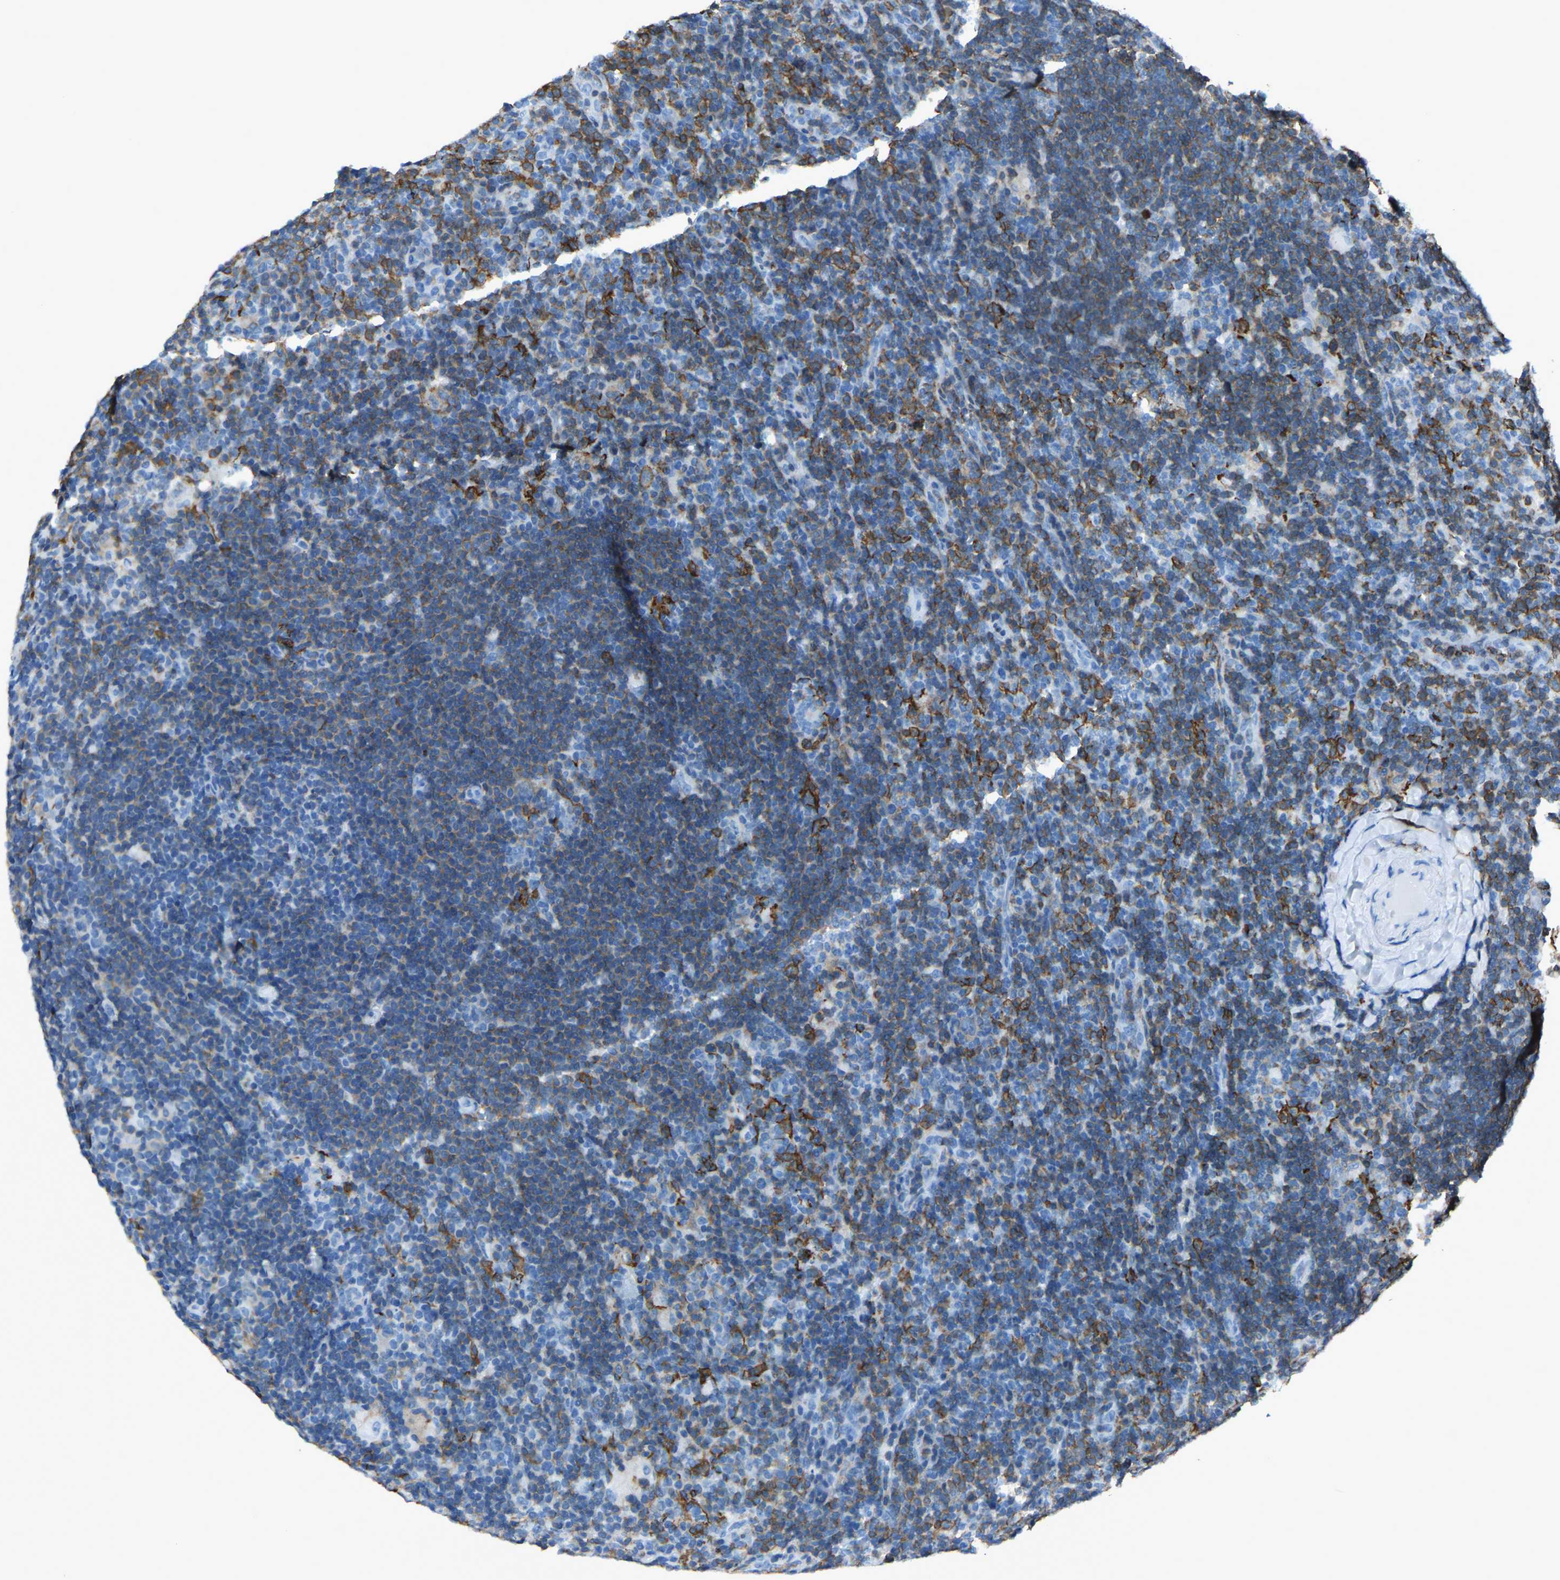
{"staining": {"intensity": "negative", "quantity": "none", "location": "none"}, "tissue": "lymphoma", "cell_type": "Tumor cells", "image_type": "cancer", "snomed": [{"axis": "morphology", "description": "Hodgkin's disease, NOS"}, {"axis": "topography", "description": "Lymph node"}], "caption": "A histopathology image of lymphoma stained for a protein shows no brown staining in tumor cells.", "gene": "LSP1", "patient": {"sex": "female", "age": 57}}